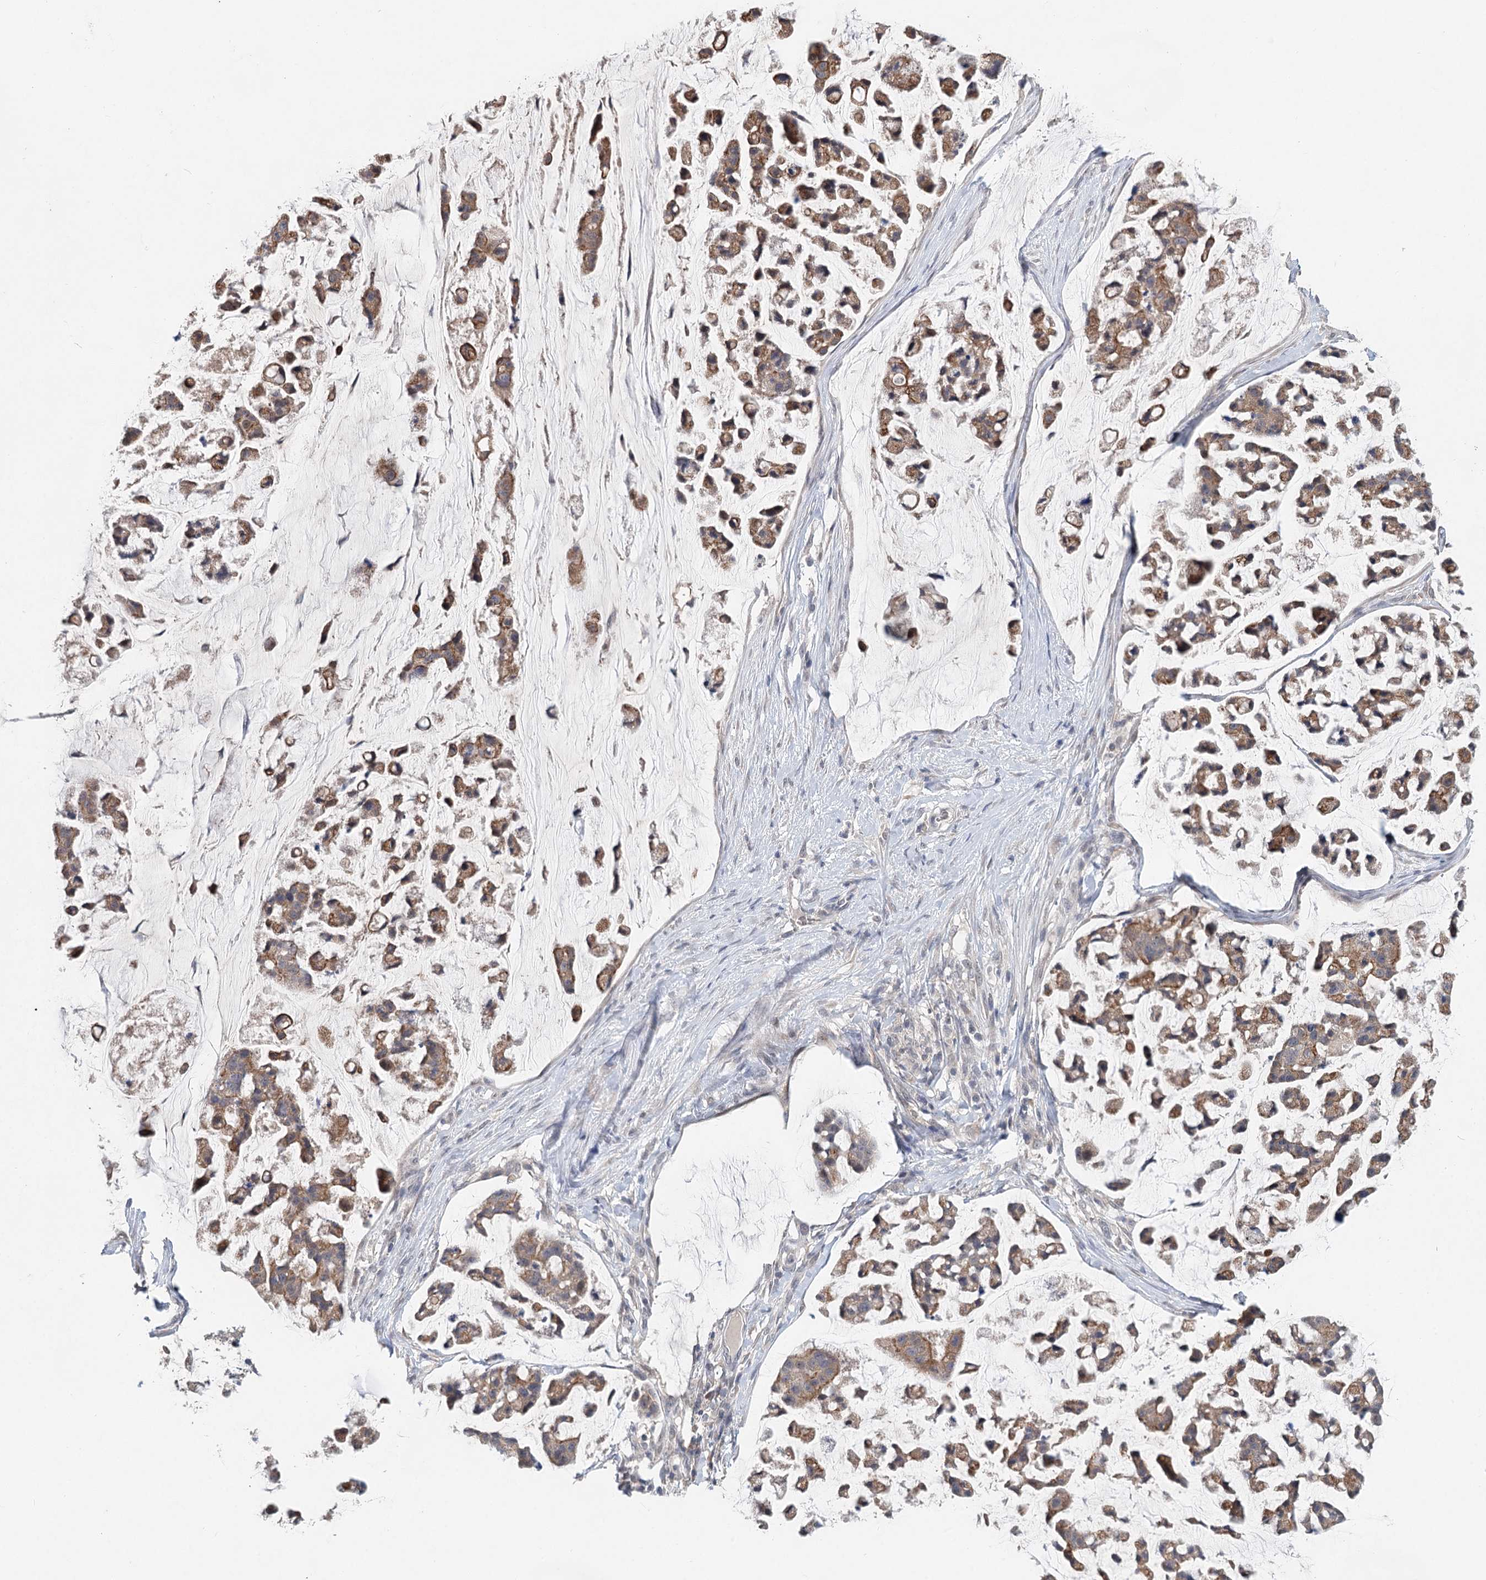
{"staining": {"intensity": "moderate", "quantity": ">75%", "location": "cytoplasmic/membranous"}, "tissue": "stomach cancer", "cell_type": "Tumor cells", "image_type": "cancer", "snomed": [{"axis": "morphology", "description": "Adenocarcinoma, NOS"}, {"axis": "topography", "description": "Stomach, lower"}], "caption": "Moderate cytoplasmic/membranous positivity is seen in approximately >75% of tumor cells in stomach adenocarcinoma.", "gene": "FBXO7", "patient": {"sex": "male", "age": 67}}